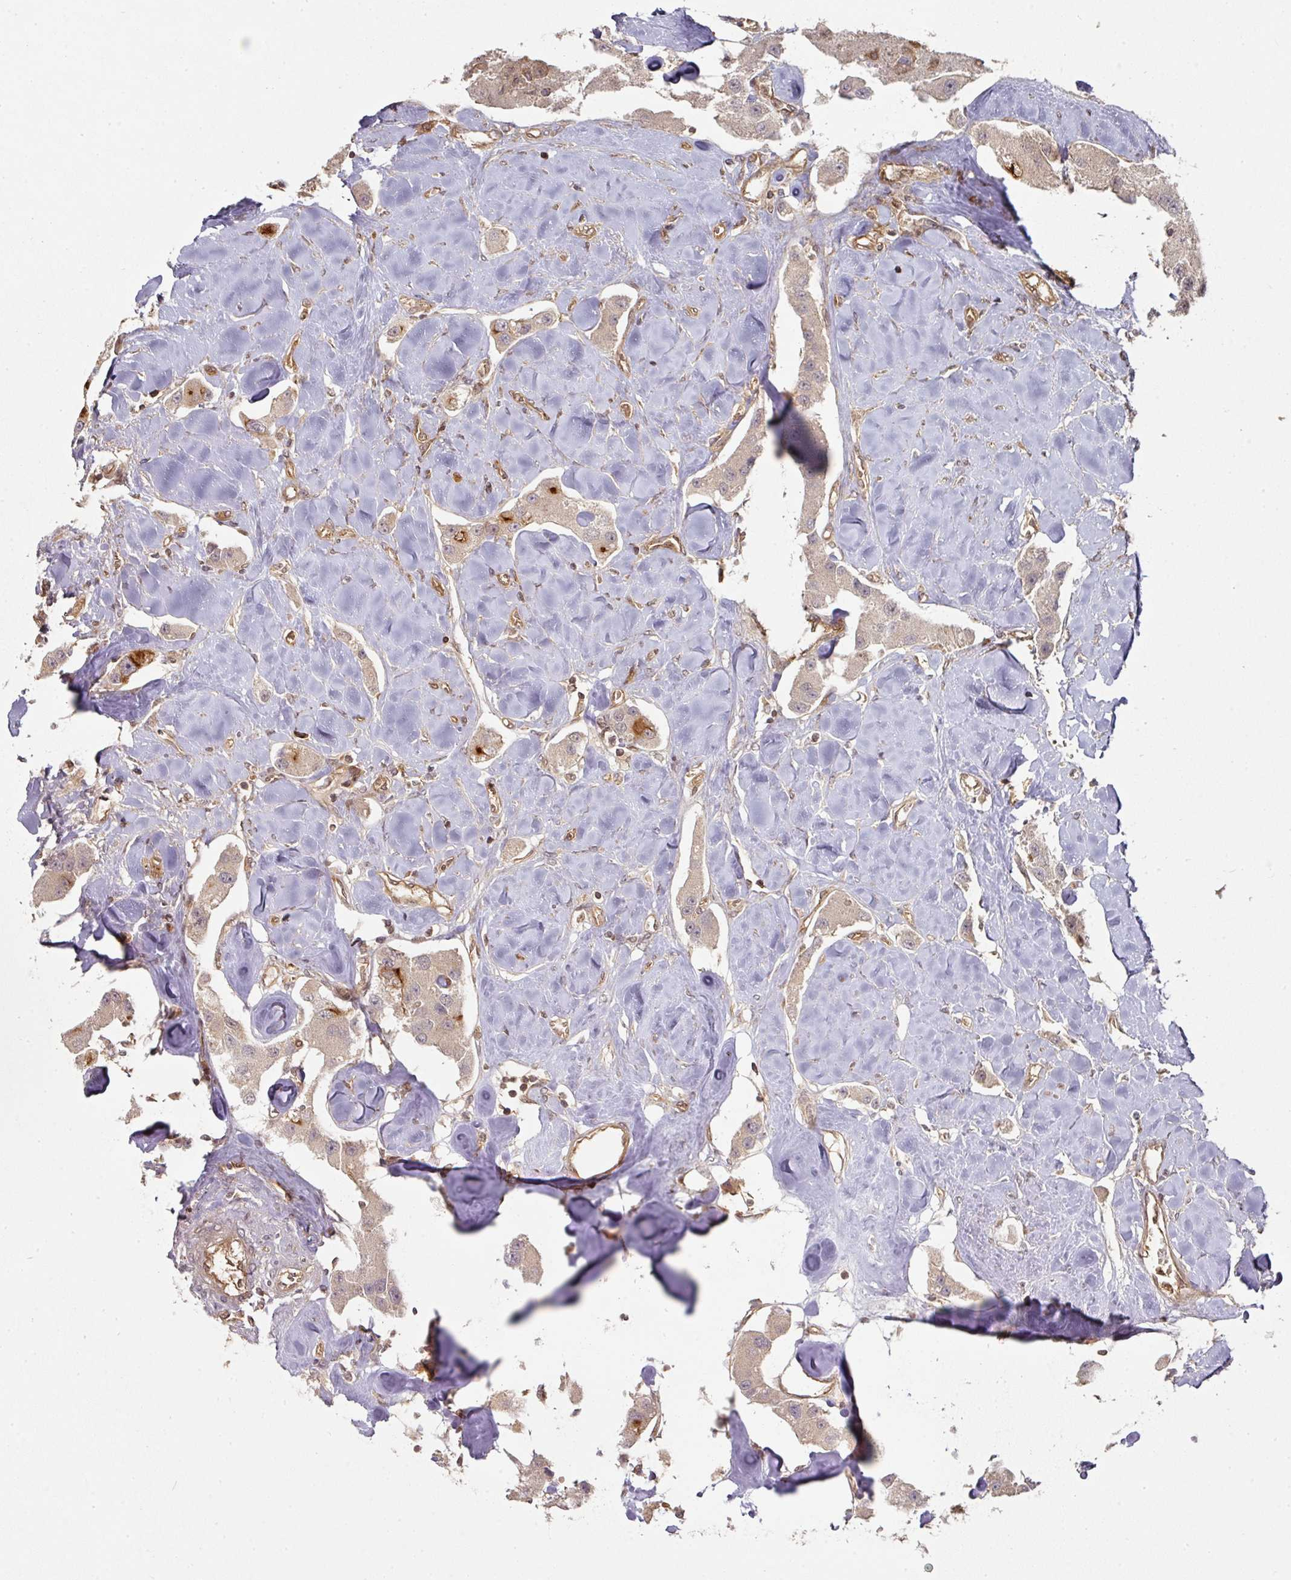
{"staining": {"intensity": "negative", "quantity": "none", "location": "none"}, "tissue": "carcinoid", "cell_type": "Tumor cells", "image_type": "cancer", "snomed": [{"axis": "morphology", "description": "Carcinoid, malignant, NOS"}, {"axis": "topography", "description": "Pancreas"}], "caption": "There is no significant staining in tumor cells of carcinoid.", "gene": "EIF4EBP2", "patient": {"sex": "male", "age": 41}}